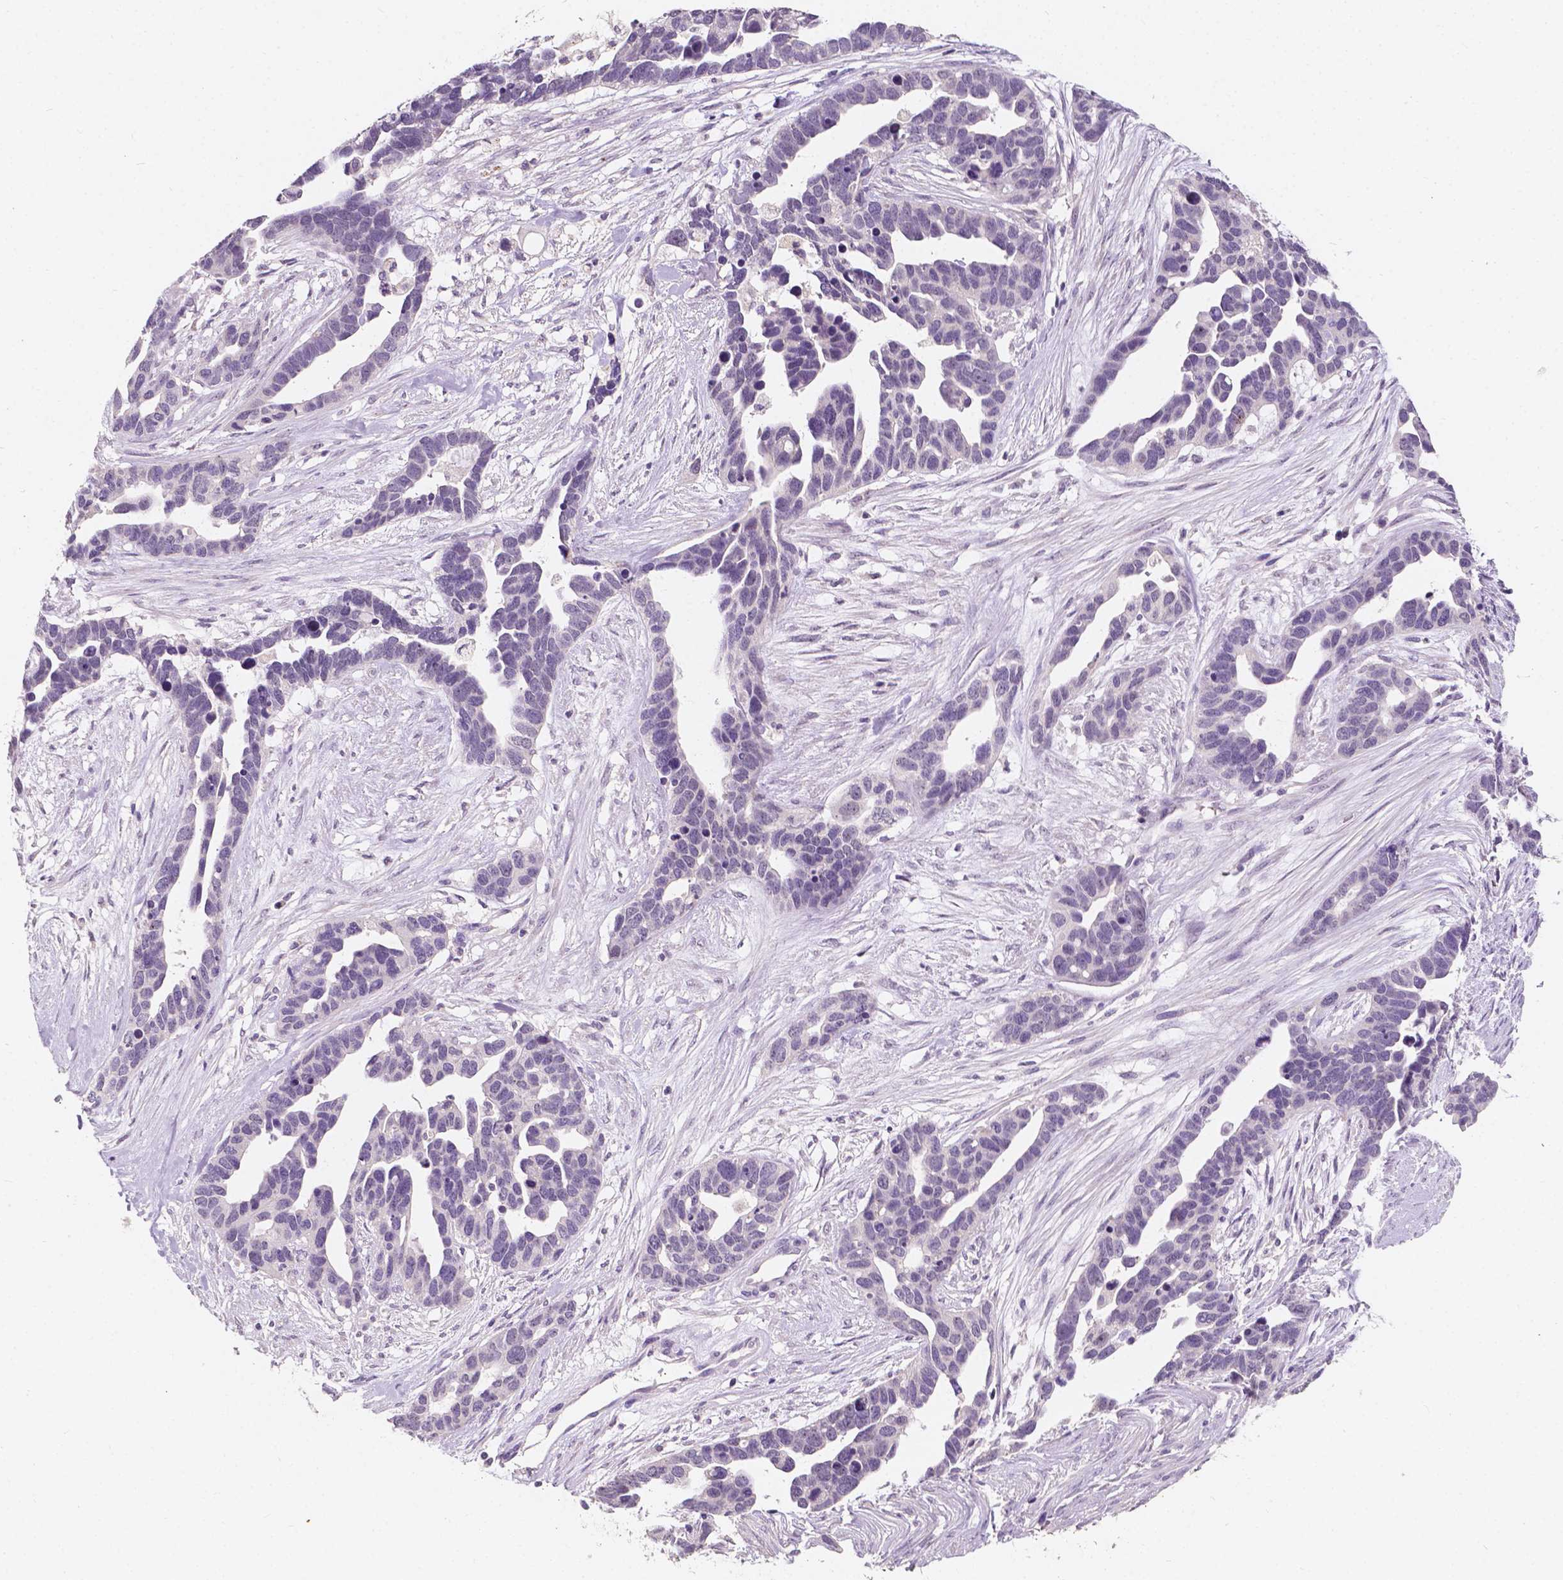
{"staining": {"intensity": "negative", "quantity": "none", "location": "none"}, "tissue": "ovarian cancer", "cell_type": "Tumor cells", "image_type": "cancer", "snomed": [{"axis": "morphology", "description": "Cystadenocarcinoma, serous, NOS"}, {"axis": "topography", "description": "Ovary"}], "caption": "Immunohistochemistry (IHC) photomicrograph of ovarian serous cystadenocarcinoma stained for a protein (brown), which demonstrates no positivity in tumor cells.", "gene": "SIRT2", "patient": {"sex": "female", "age": 54}}